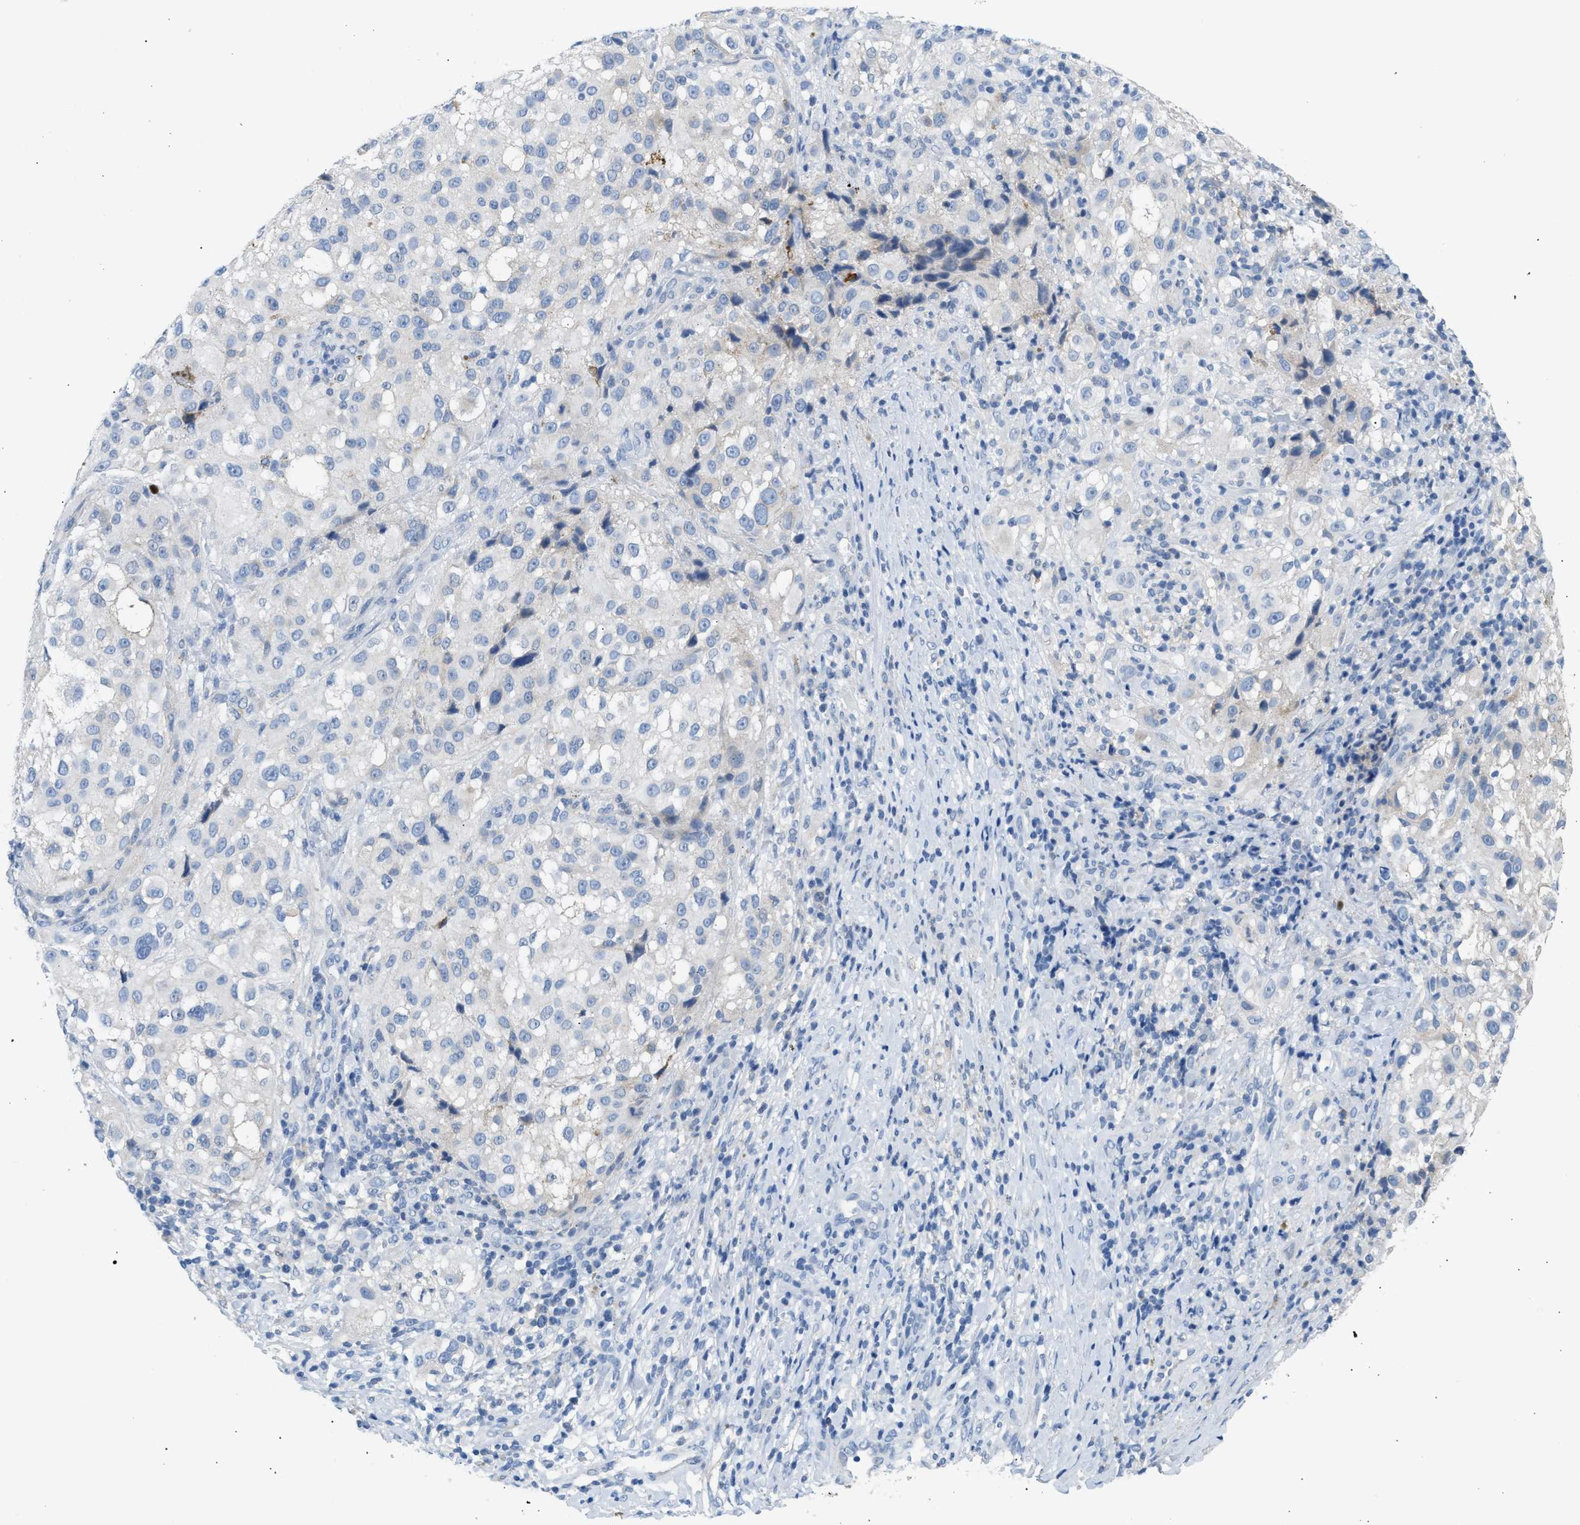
{"staining": {"intensity": "negative", "quantity": "none", "location": "none"}, "tissue": "melanoma", "cell_type": "Tumor cells", "image_type": "cancer", "snomed": [{"axis": "morphology", "description": "Necrosis, NOS"}, {"axis": "morphology", "description": "Malignant melanoma, NOS"}, {"axis": "topography", "description": "Skin"}], "caption": "Immunohistochemistry micrograph of neoplastic tissue: melanoma stained with DAB reveals no significant protein staining in tumor cells. (Brightfield microscopy of DAB (3,3'-diaminobenzidine) IHC at high magnification).", "gene": "ERBB2", "patient": {"sex": "female", "age": 87}}